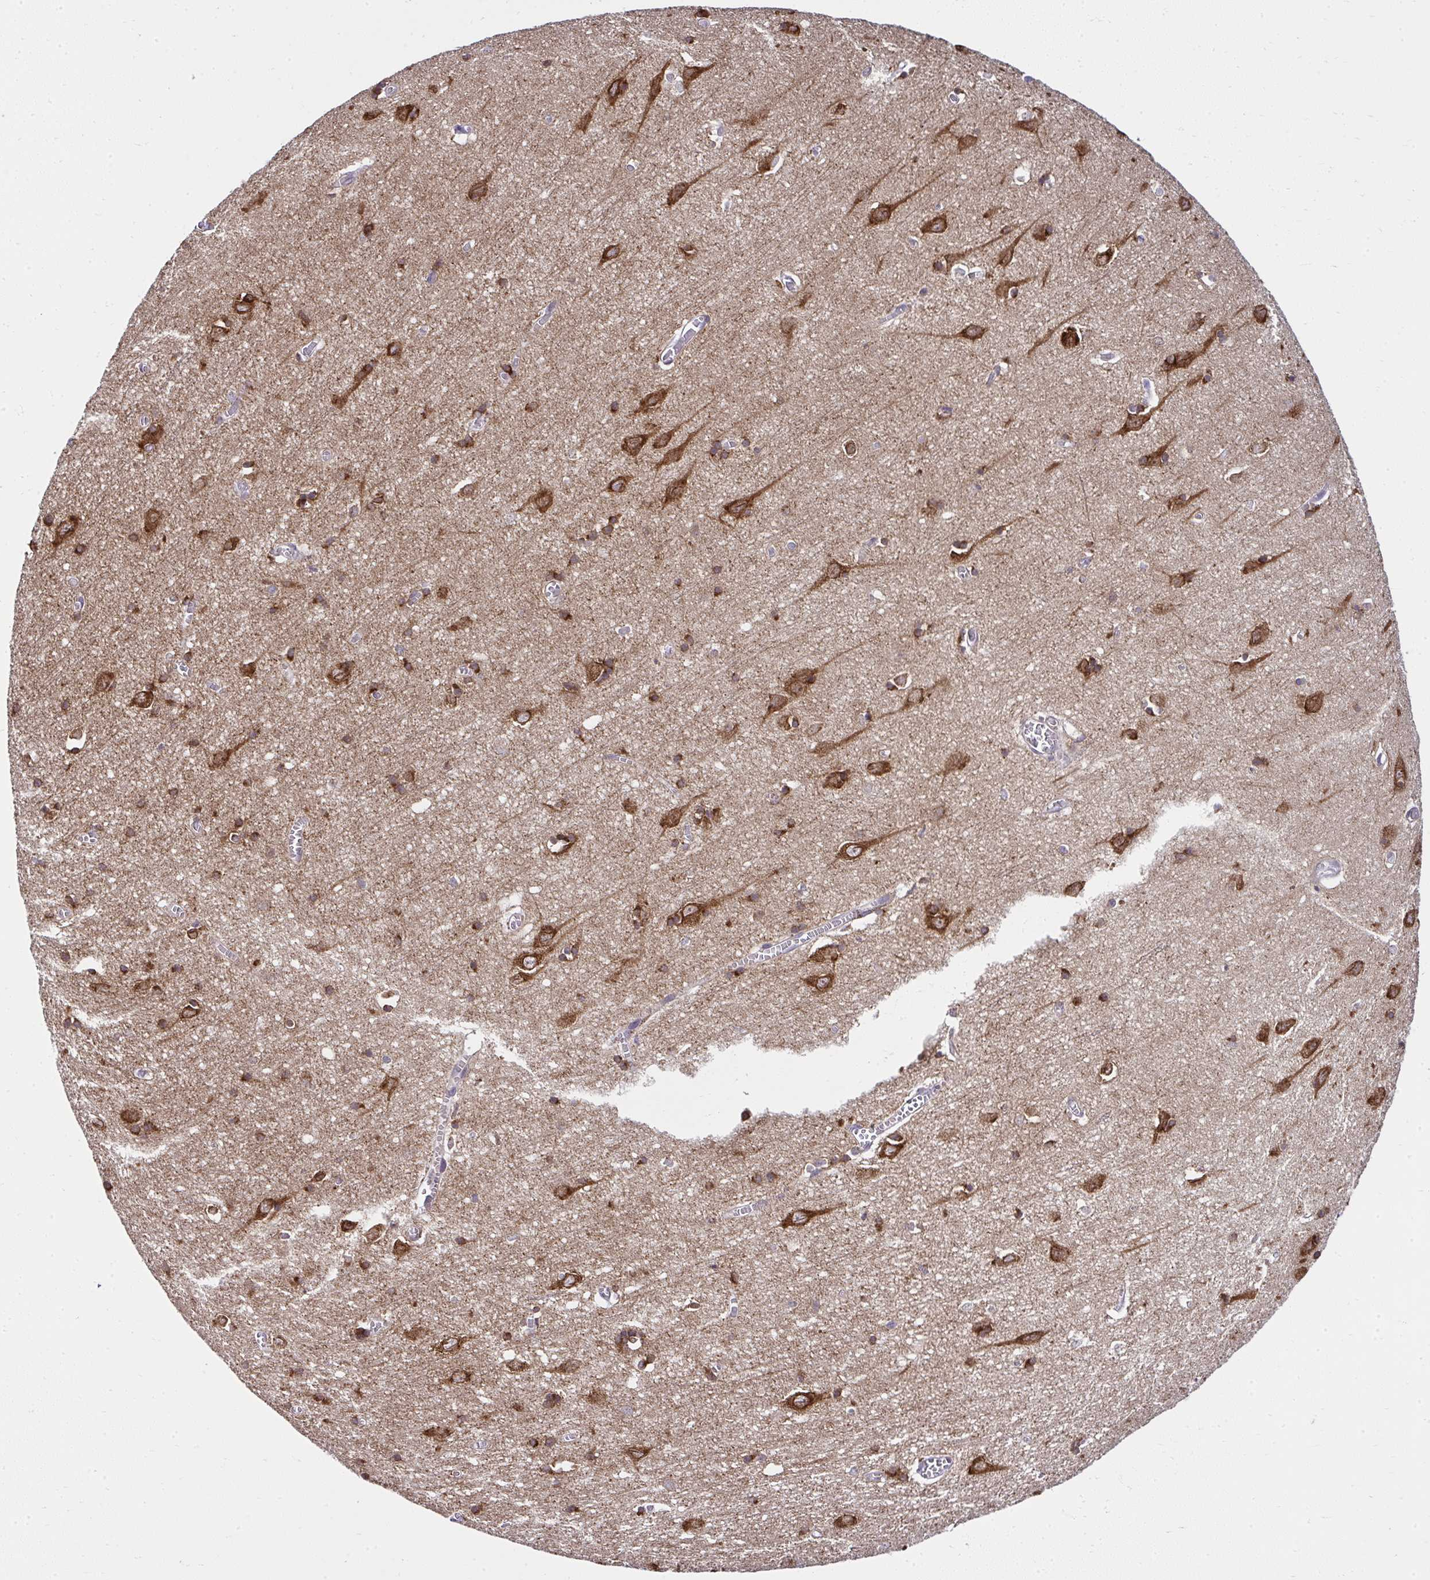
{"staining": {"intensity": "weak", "quantity": ">75%", "location": "cytoplasmic/membranous"}, "tissue": "cerebral cortex", "cell_type": "Endothelial cells", "image_type": "normal", "snomed": [{"axis": "morphology", "description": "Normal tissue, NOS"}, {"axis": "topography", "description": "Cerebral cortex"}], "caption": "An image of human cerebral cortex stained for a protein reveals weak cytoplasmic/membranous brown staining in endothelial cells. The protein of interest is shown in brown color, while the nuclei are stained blue.", "gene": "RPS7", "patient": {"sex": "male", "age": 70}}